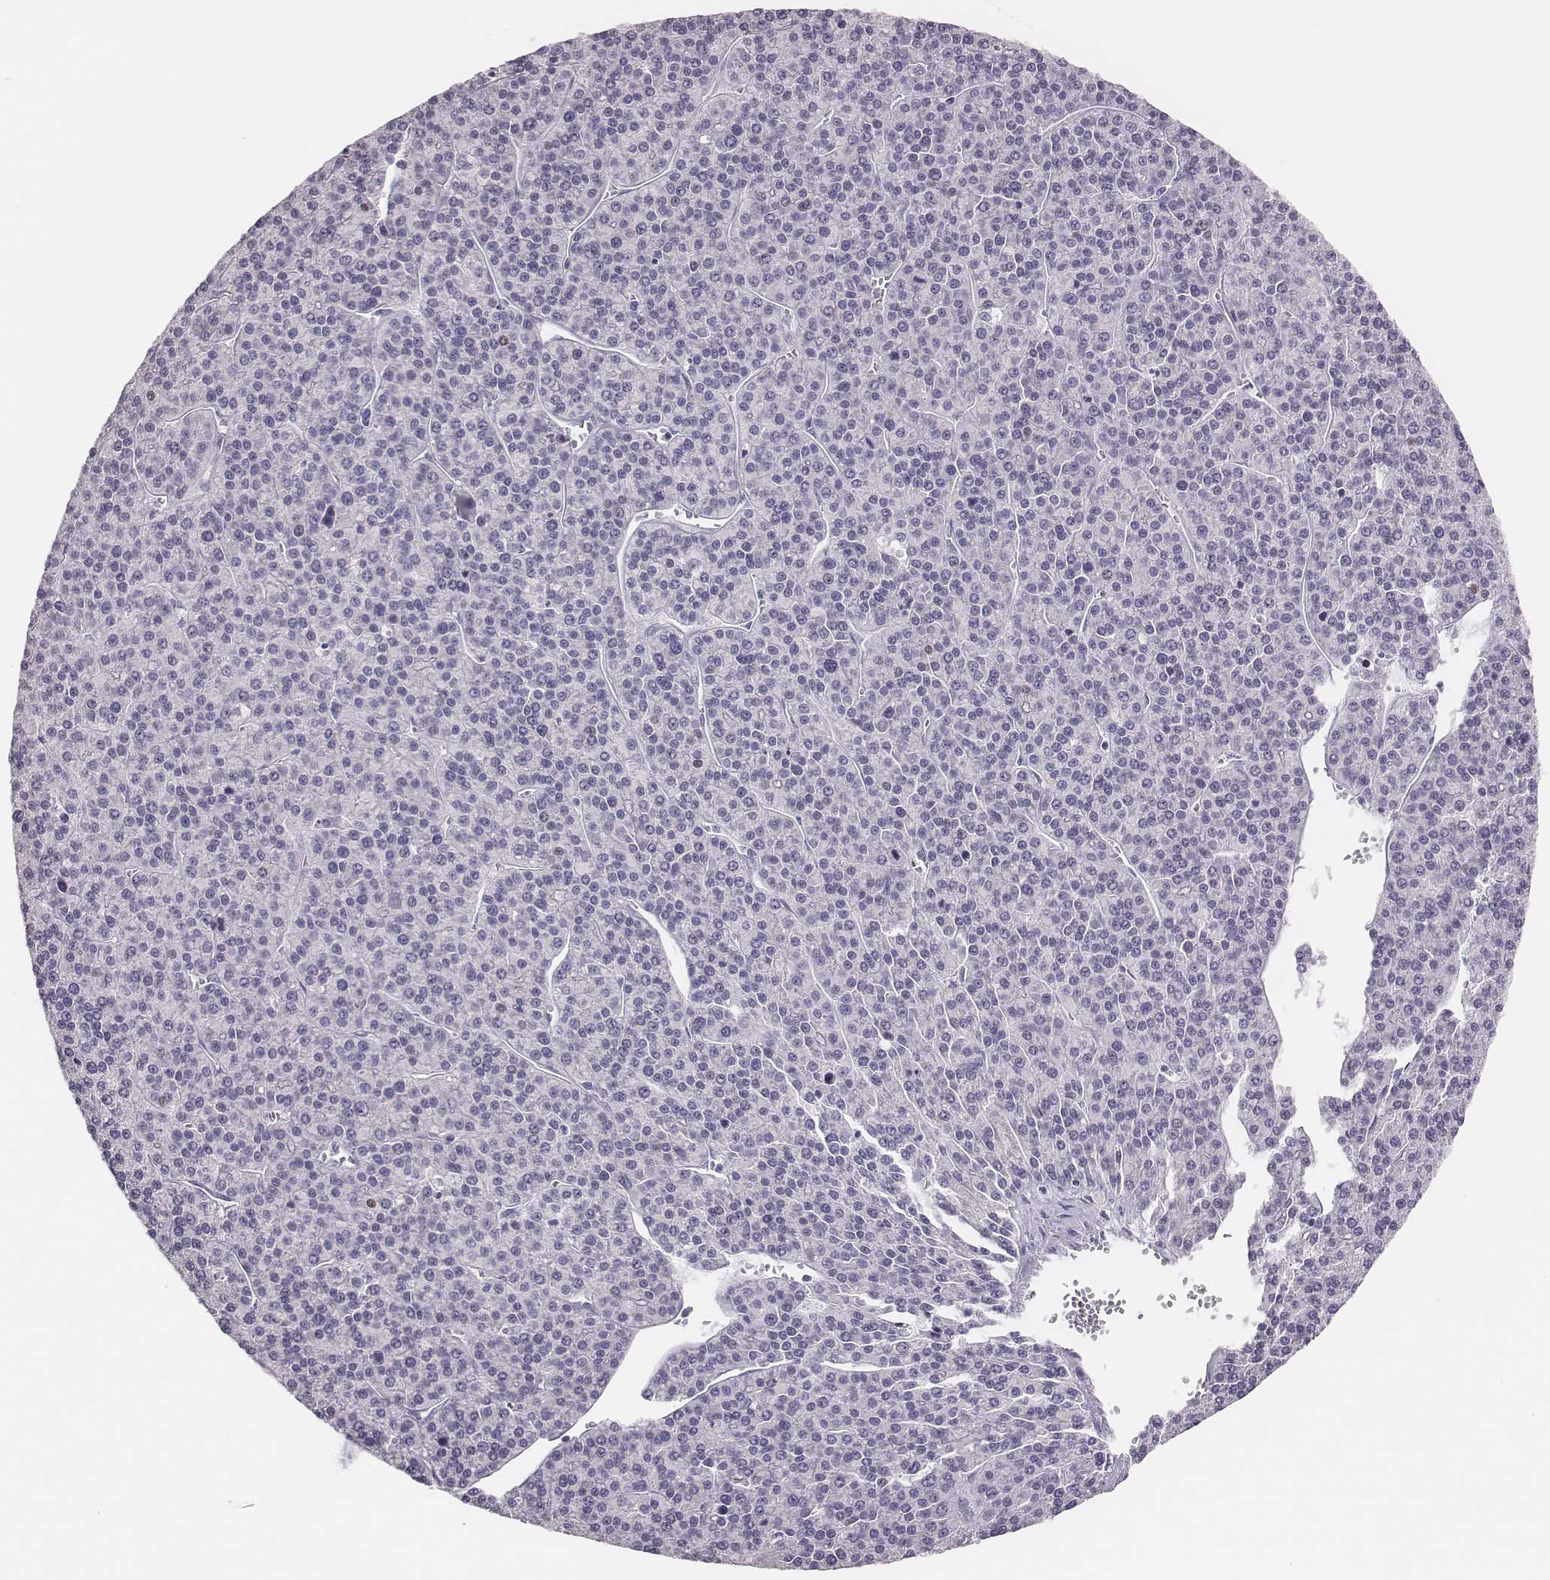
{"staining": {"intensity": "negative", "quantity": "none", "location": "none"}, "tissue": "liver cancer", "cell_type": "Tumor cells", "image_type": "cancer", "snomed": [{"axis": "morphology", "description": "Carcinoma, Hepatocellular, NOS"}, {"axis": "topography", "description": "Liver"}], "caption": "A high-resolution histopathology image shows immunohistochemistry staining of liver hepatocellular carcinoma, which displays no significant positivity in tumor cells.", "gene": "H1-6", "patient": {"sex": "female", "age": 58}}